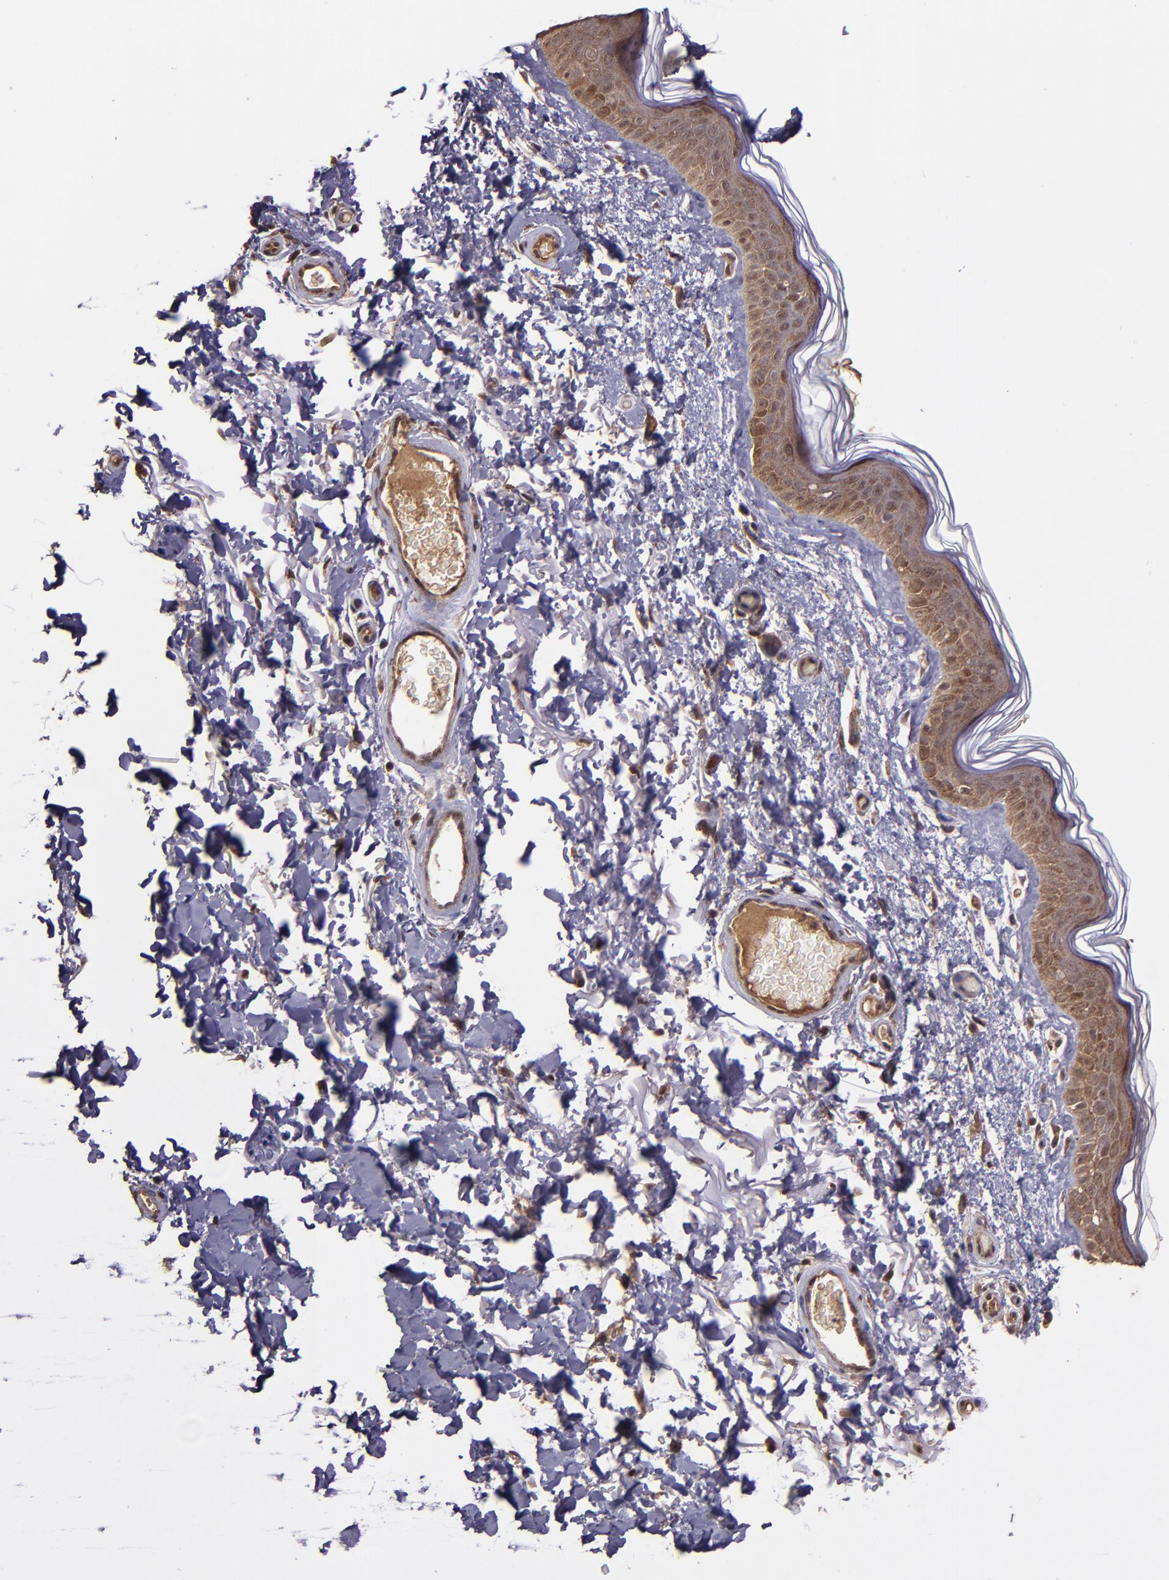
{"staining": {"intensity": "moderate", "quantity": ">75%", "location": "cytoplasmic/membranous"}, "tissue": "skin", "cell_type": "Fibroblasts", "image_type": "normal", "snomed": [{"axis": "morphology", "description": "Normal tissue, NOS"}, {"axis": "topography", "description": "Skin"}], "caption": "Human skin stained with a brown dye demonstrates moderate cytoplasmic/membranous positive expression in about >75% of fibroblasts.", "gene": "USP51", "patient": {"sex": "male", "age": 63}}